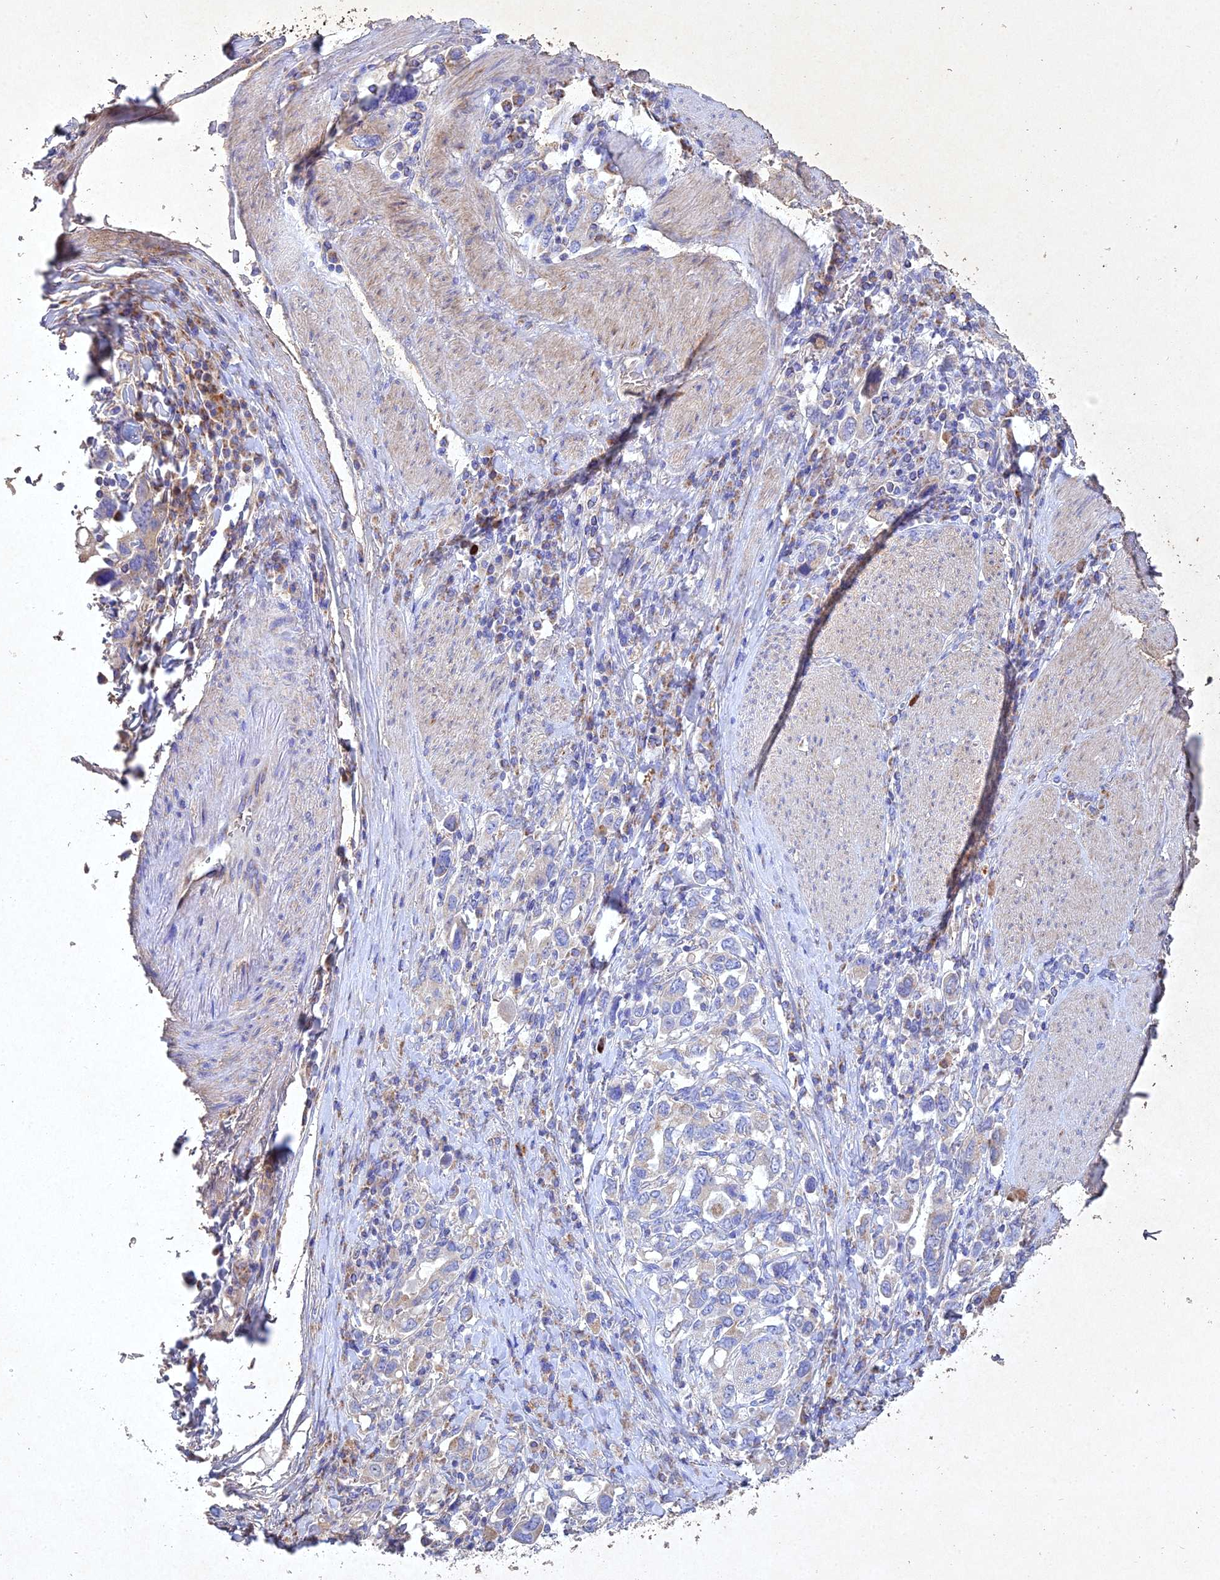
{"staining": {"intensity": "negative", "quantity": "none", "location": "none"}, "tissue": "stomach cancer", "cell_type": "Tumor cells", "image_type": "cancer", "snomed": [{"axis": "morphology", "description": "Adenocarcinoma, NOS"}, {"axis": "topography", "description": "Stomach, upper"}, {"axis": "topography", "description": "Stomach"}], "caption": "This is an immunohistochemistry (IHC) micrograph of stomach adenocarcinoma. There is no staining in tumor cells.", "gene": "NDUFV1", "patient": {"sex": "male", "age": 62}}